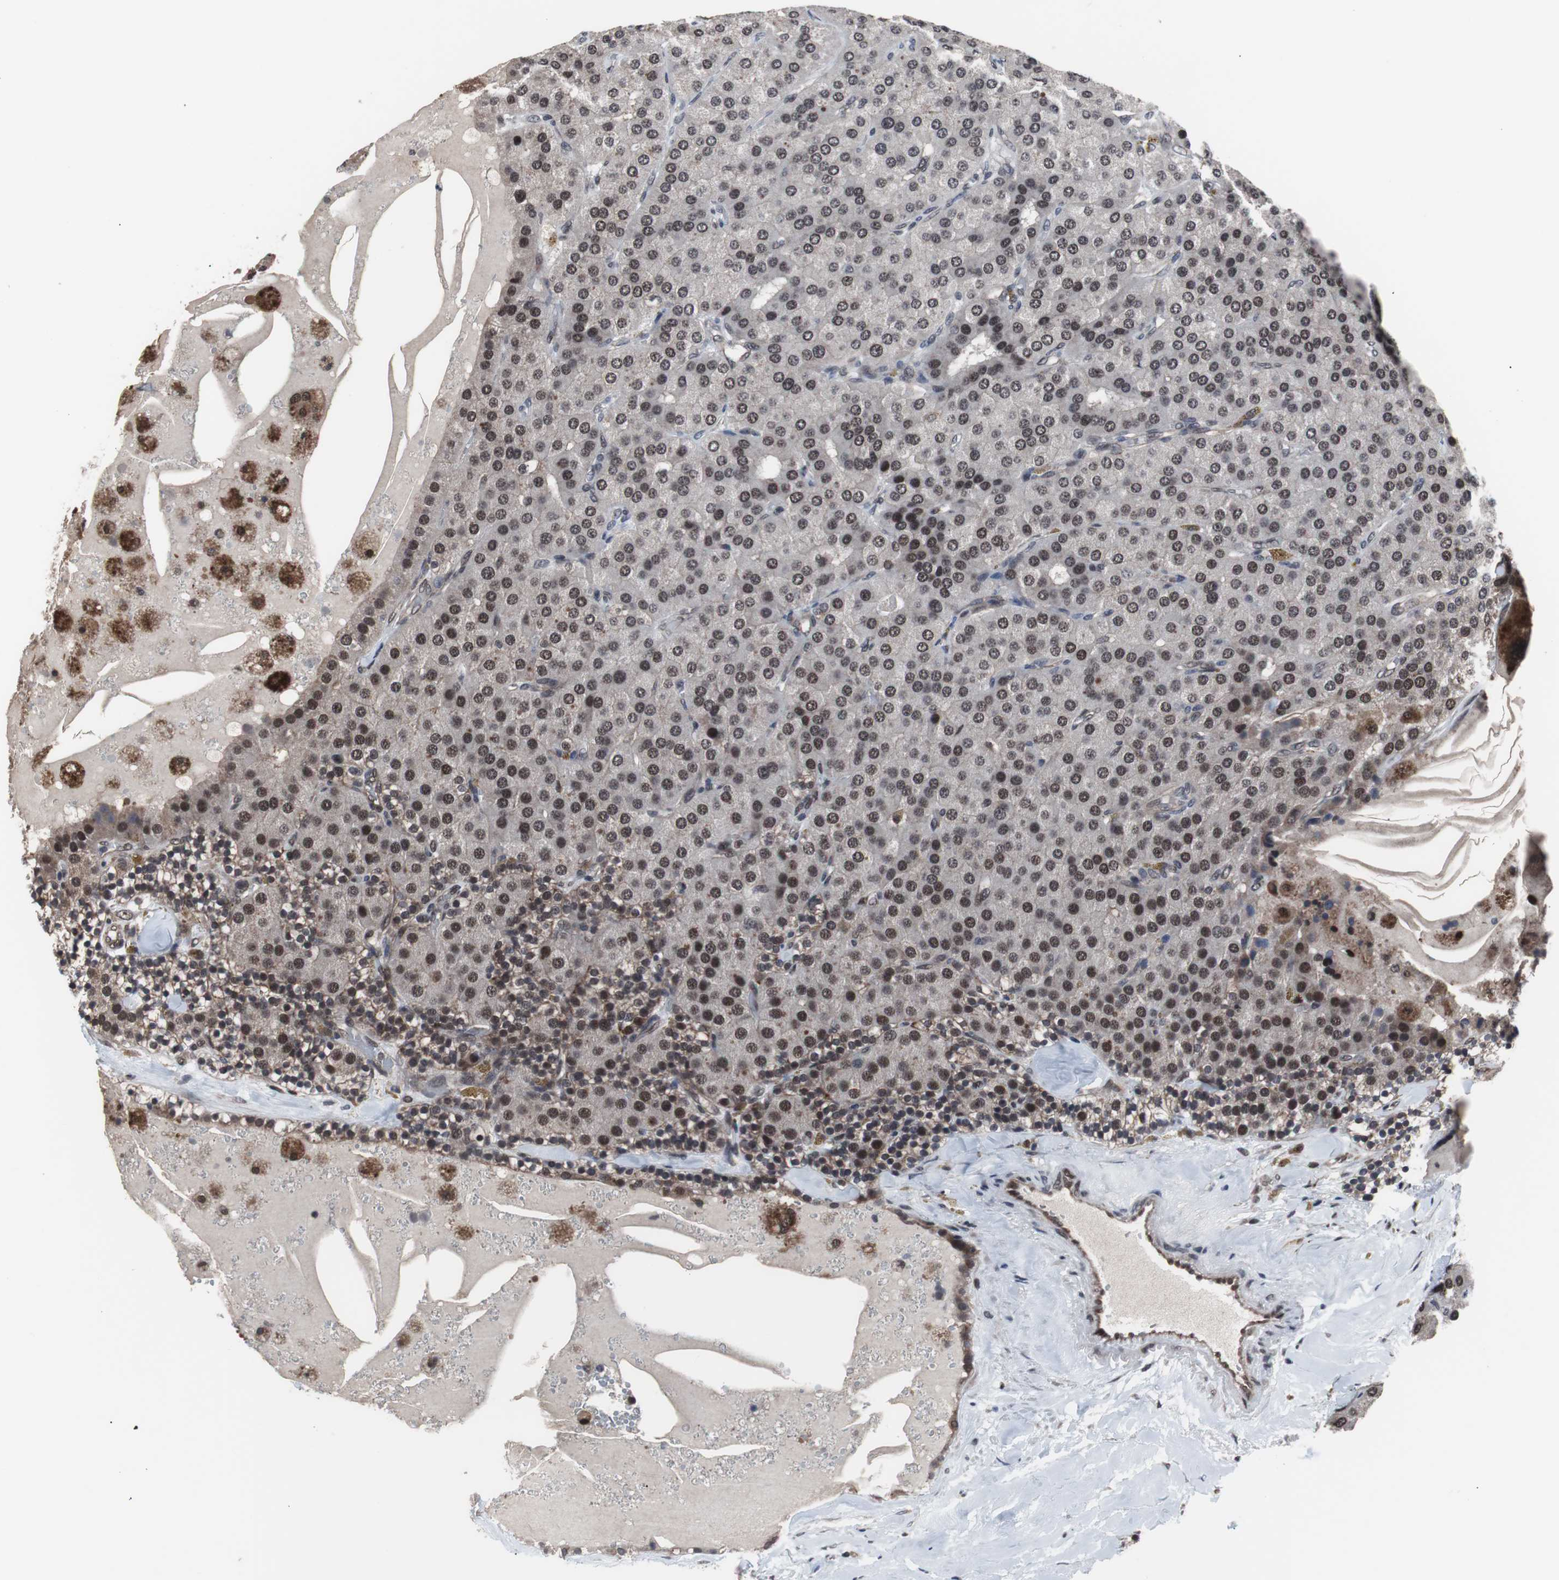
{"staining": {"intensity": "moderate", "quantity": "25%-75%", "location": "nuclear"}, "tissue": "parathyroid gland", "cell_type": "Glandular cells", "image_type": "normal", "snomed": [{"axis": "morphology", "description": "Normal tissue, NOS"}, {"axis": "morphology", "description": "Adenoma, NOS"}, {"axis": "topography", "description": "Parathyroid gland"}], "caption": "IHC micrograph of normal human parathyroid gland stained for a protein (brown), which displays medium levels of moderate nuclear expression in about 25%-75% of glandular cells.", "gene": "GTF2F2", "patient": {"sex": "female", "age": 86}}